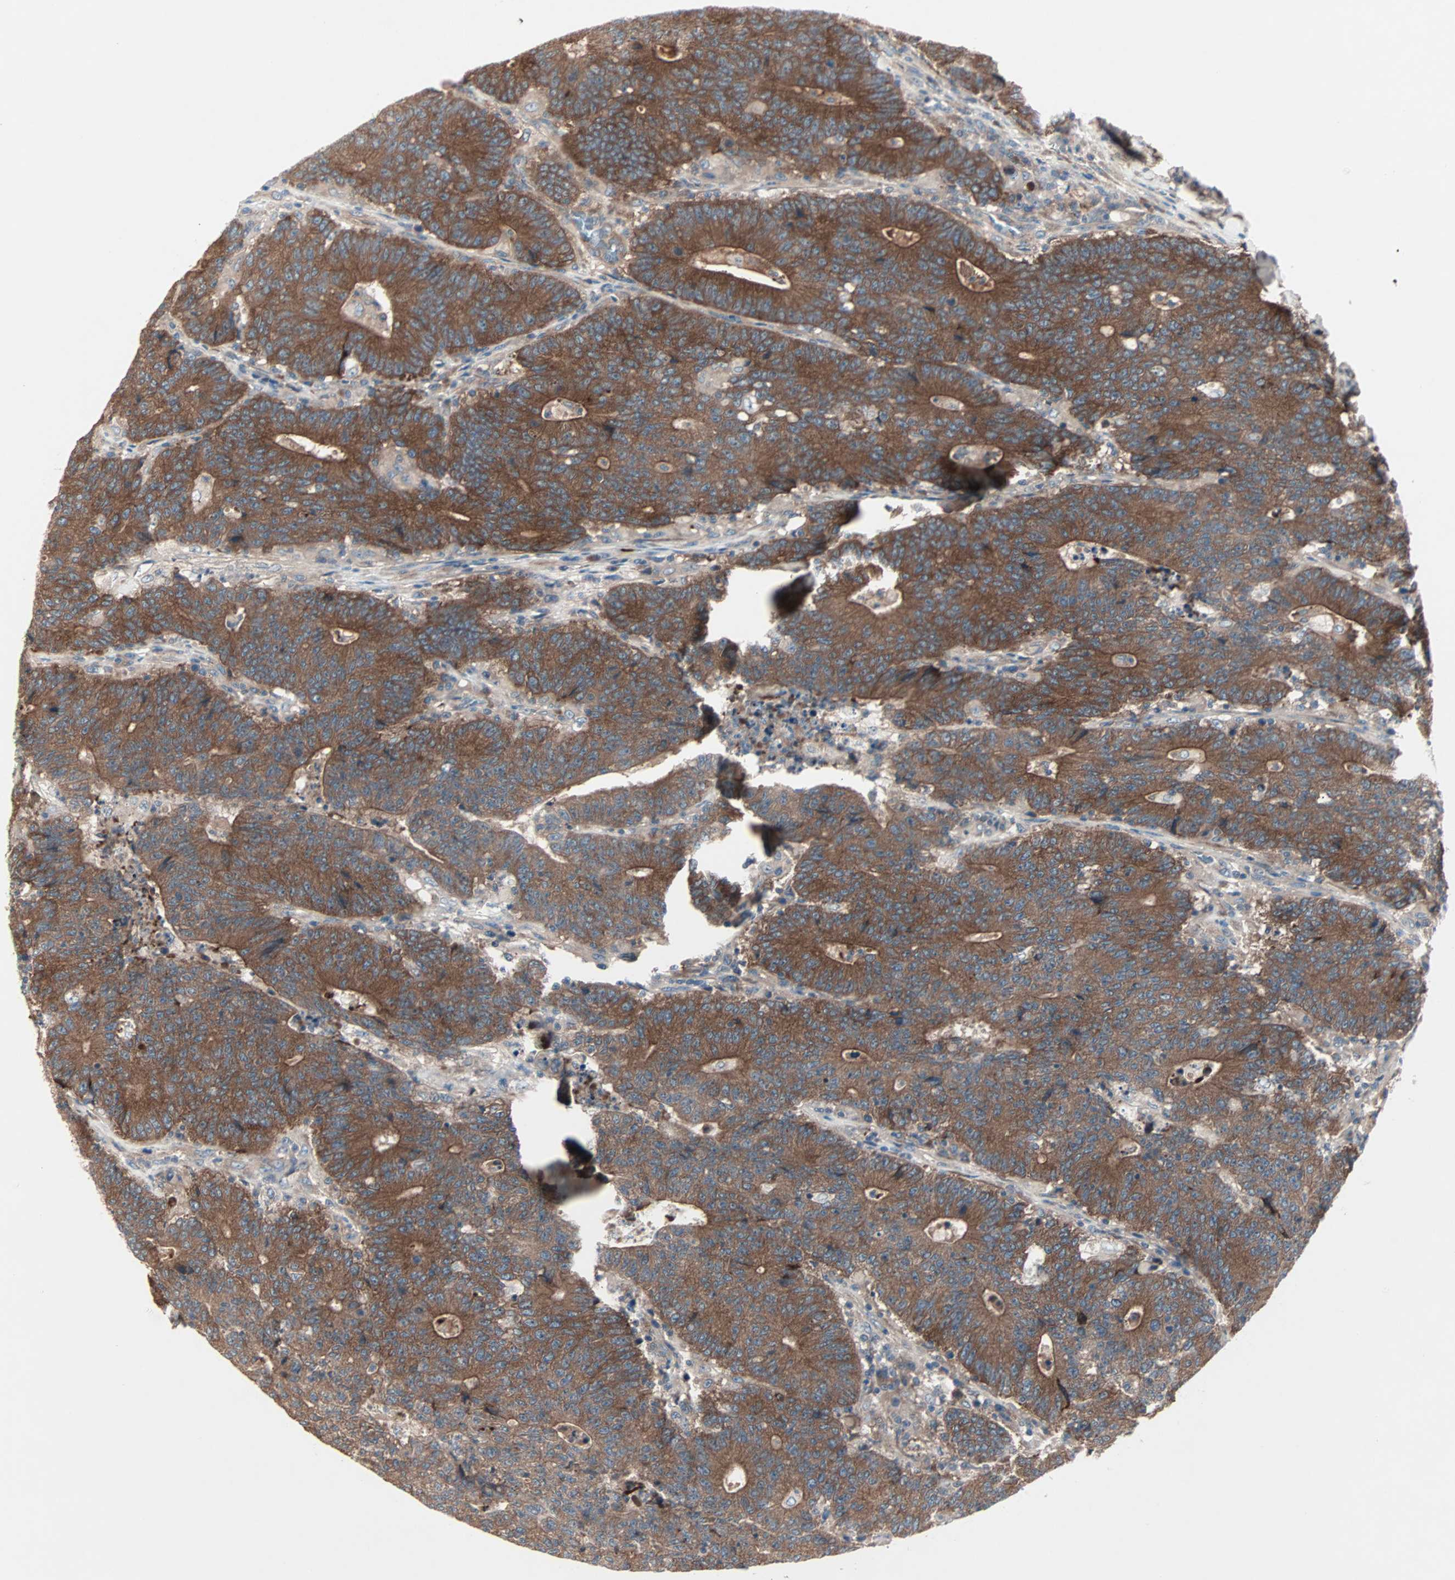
{"staining": {"intensity": "strong", "quantity": ">75%", "location": "cytoplasmic/membranous"}, "tissue": "colorectal cancer", "cell_type": "Tumor cells", "image_type": "cancer", "snomed": [{"axis": "morphology", "description": "Normal tissue, NOS"}, {"axis": "morphology", "description": "Adenocarcinoma, NOS"}, {"axis": "topography", "description": "Colon"}], "caption": "Colorectal cancer (adenocarcinoma) stained with DAB (3,3'-diaminobenzidine) immunohistochemistry shows high levels of strong cytoplasmic/membranous positivity in about >75% of tumor cells. (DAB (3,3'-diaminobenzidine) = brown stain, brightfield microscopy at high magnification).", "gene": "CAD", "patient": {"sex": "female", "age": 75}}